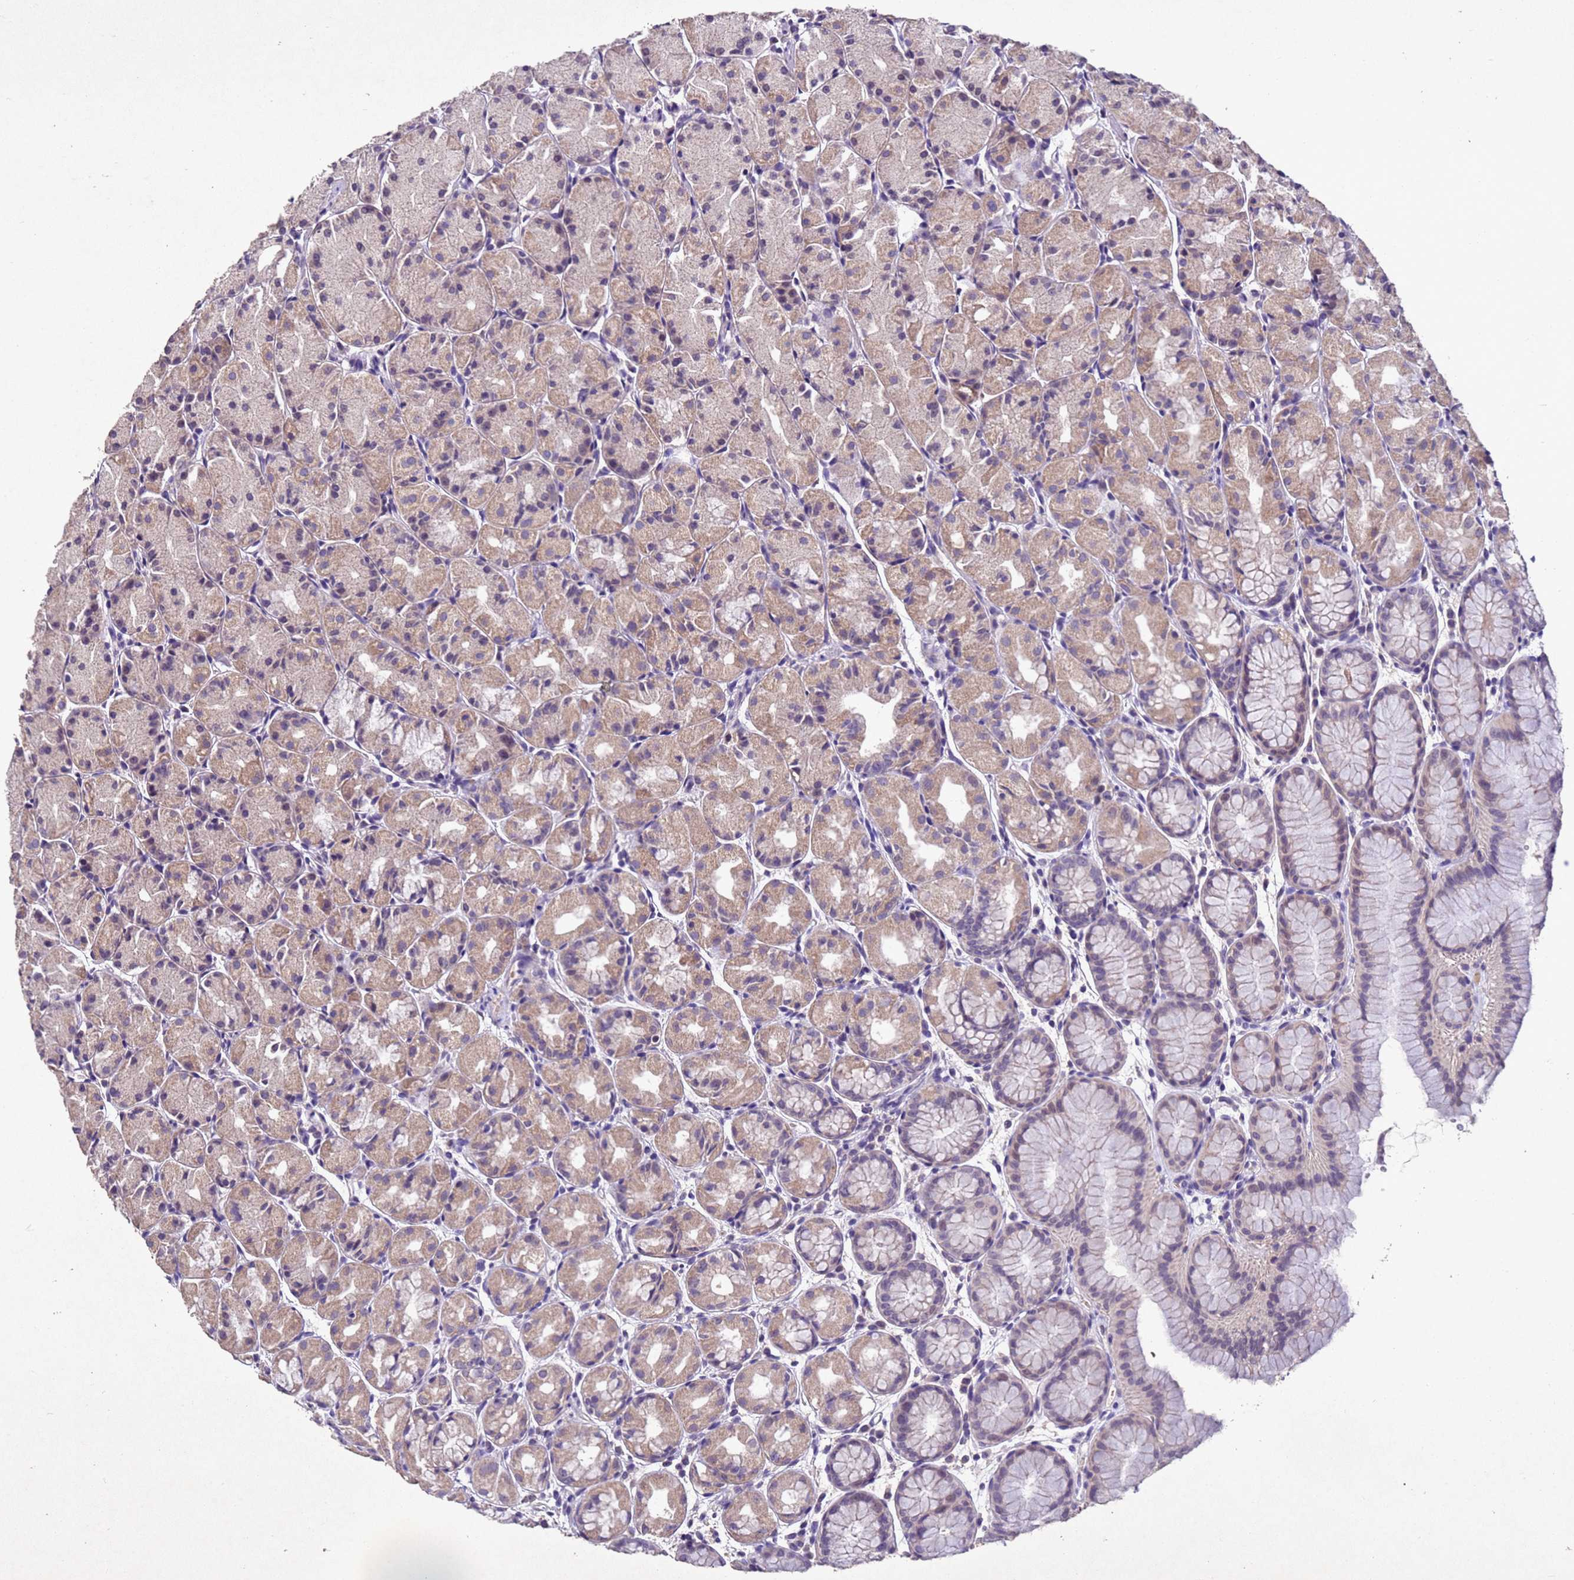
{"staining": {"intensity": "weak", "quantity": "25%-75%", "location": "cytoplasmic/membranous"}, "tissue": "stomach", "cell_type": "Glandular cells", "image_type": "normal", "snomed": [{"axis": "morphology", "description": "Normal tissue, NOS"}, {"axis": "topography", "description": "Stomach, upper"}], "caption": "Protein expression analysis of unremarkable stomach shows weak cytoplasmic/membranous positivity in about 25%-75% of glandular cells.", "gene": "NLRP11", "patient": {"sex": "male", "age": 47}}